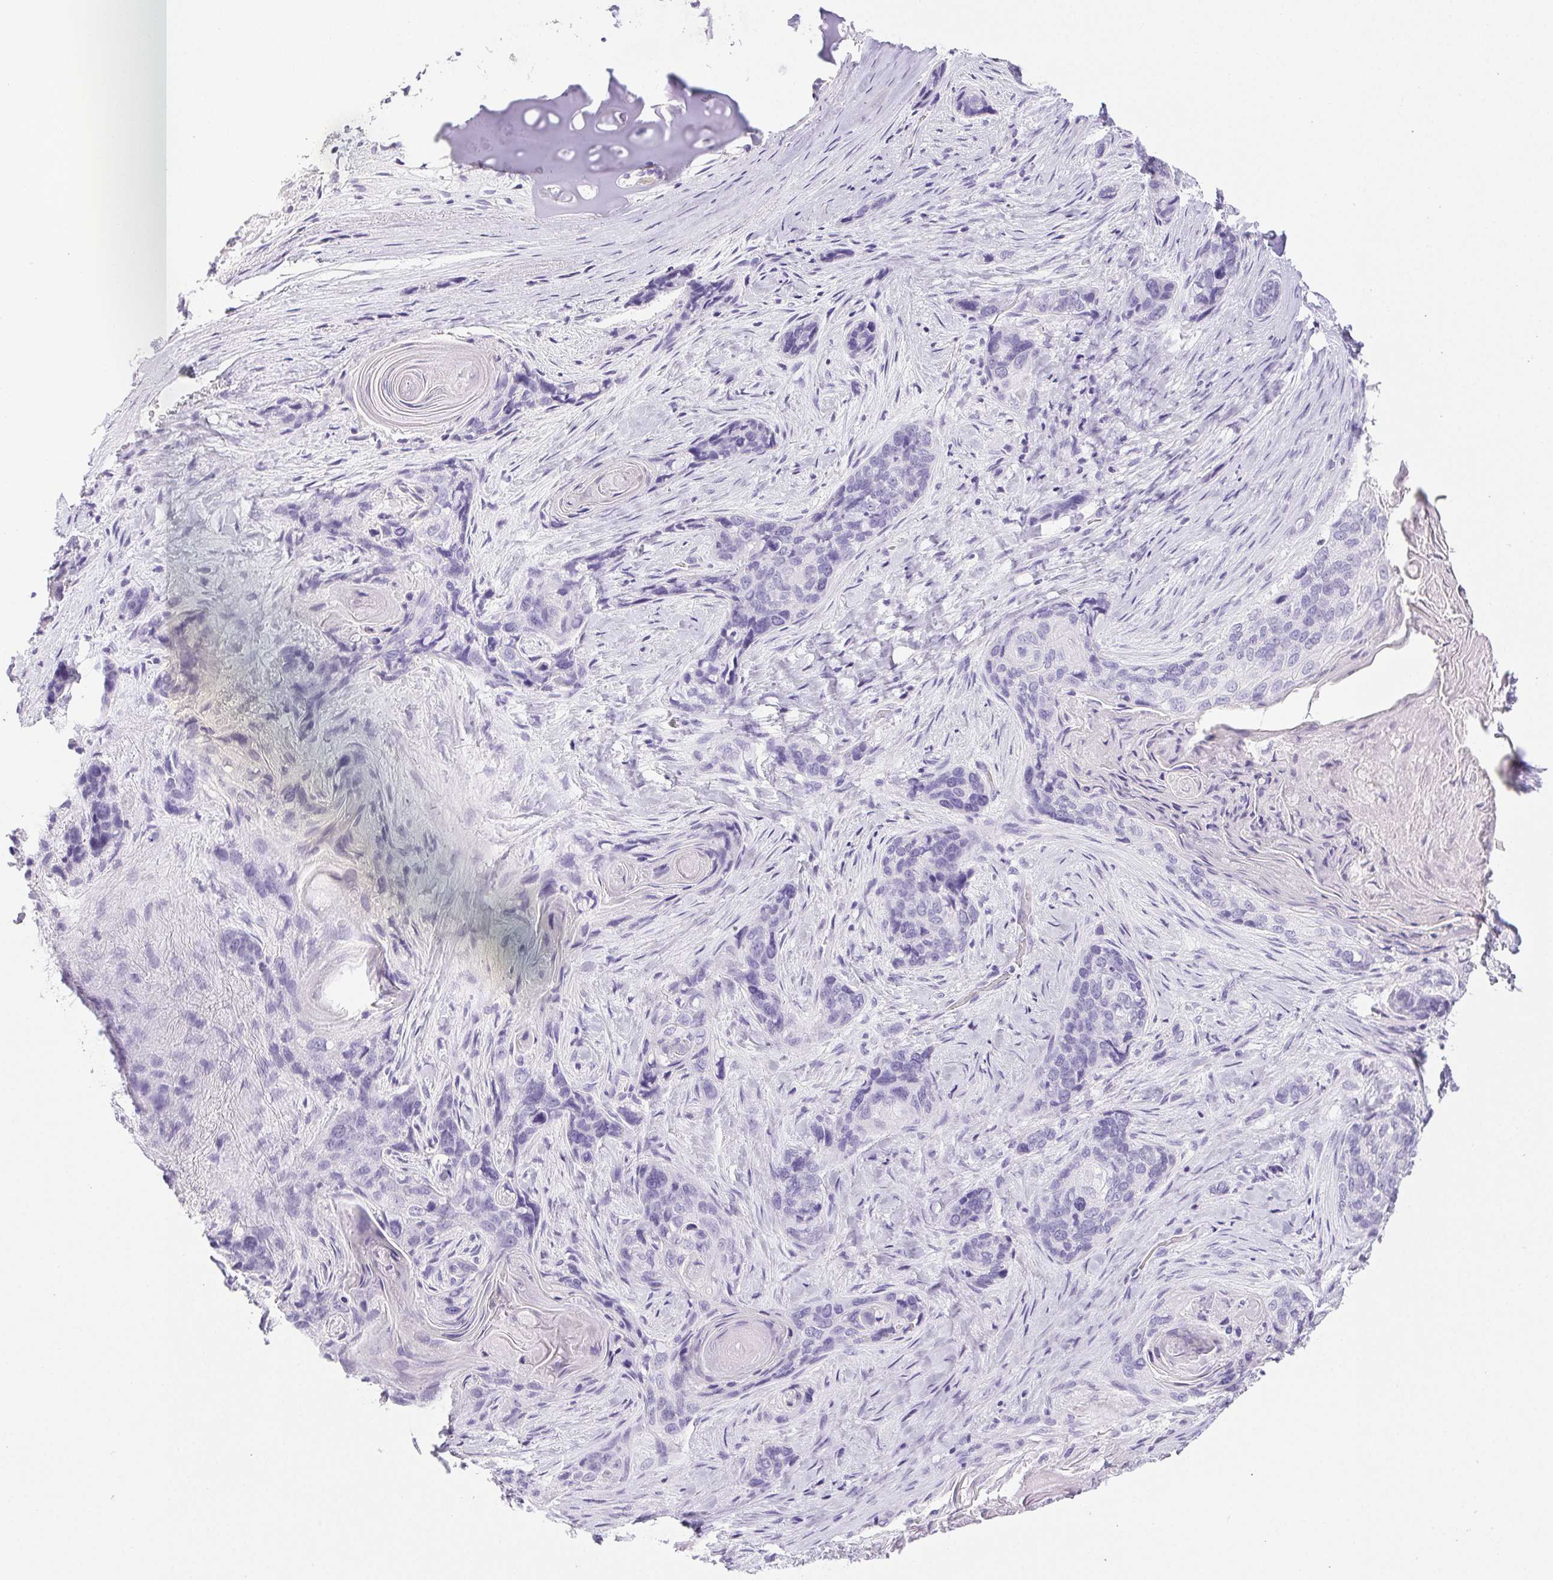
{"staining": {"intensity": "negative", "quantity": "none", "location": "none"}, "tissue": "lung cancer", "cell_type": "Tumor cells", "image_type": "cancer", "snomed": [{"axis": "morphology", "description": "Squamous cell carcinoma, NOS"}, {"axis": "morphology", "description": "Squamous cell carcinoma, metastatic, NOS"}, {"axis": "topography", "description": "Lymph node"}, {"axis": "topography", "description": "Lung"}], "caption": "An image of human lung cancer (squamous cell carcinoma) is negative for staining in tumor cells.", "gene": "HLA-G", "patient": {"sex": "male", "age": 41}}